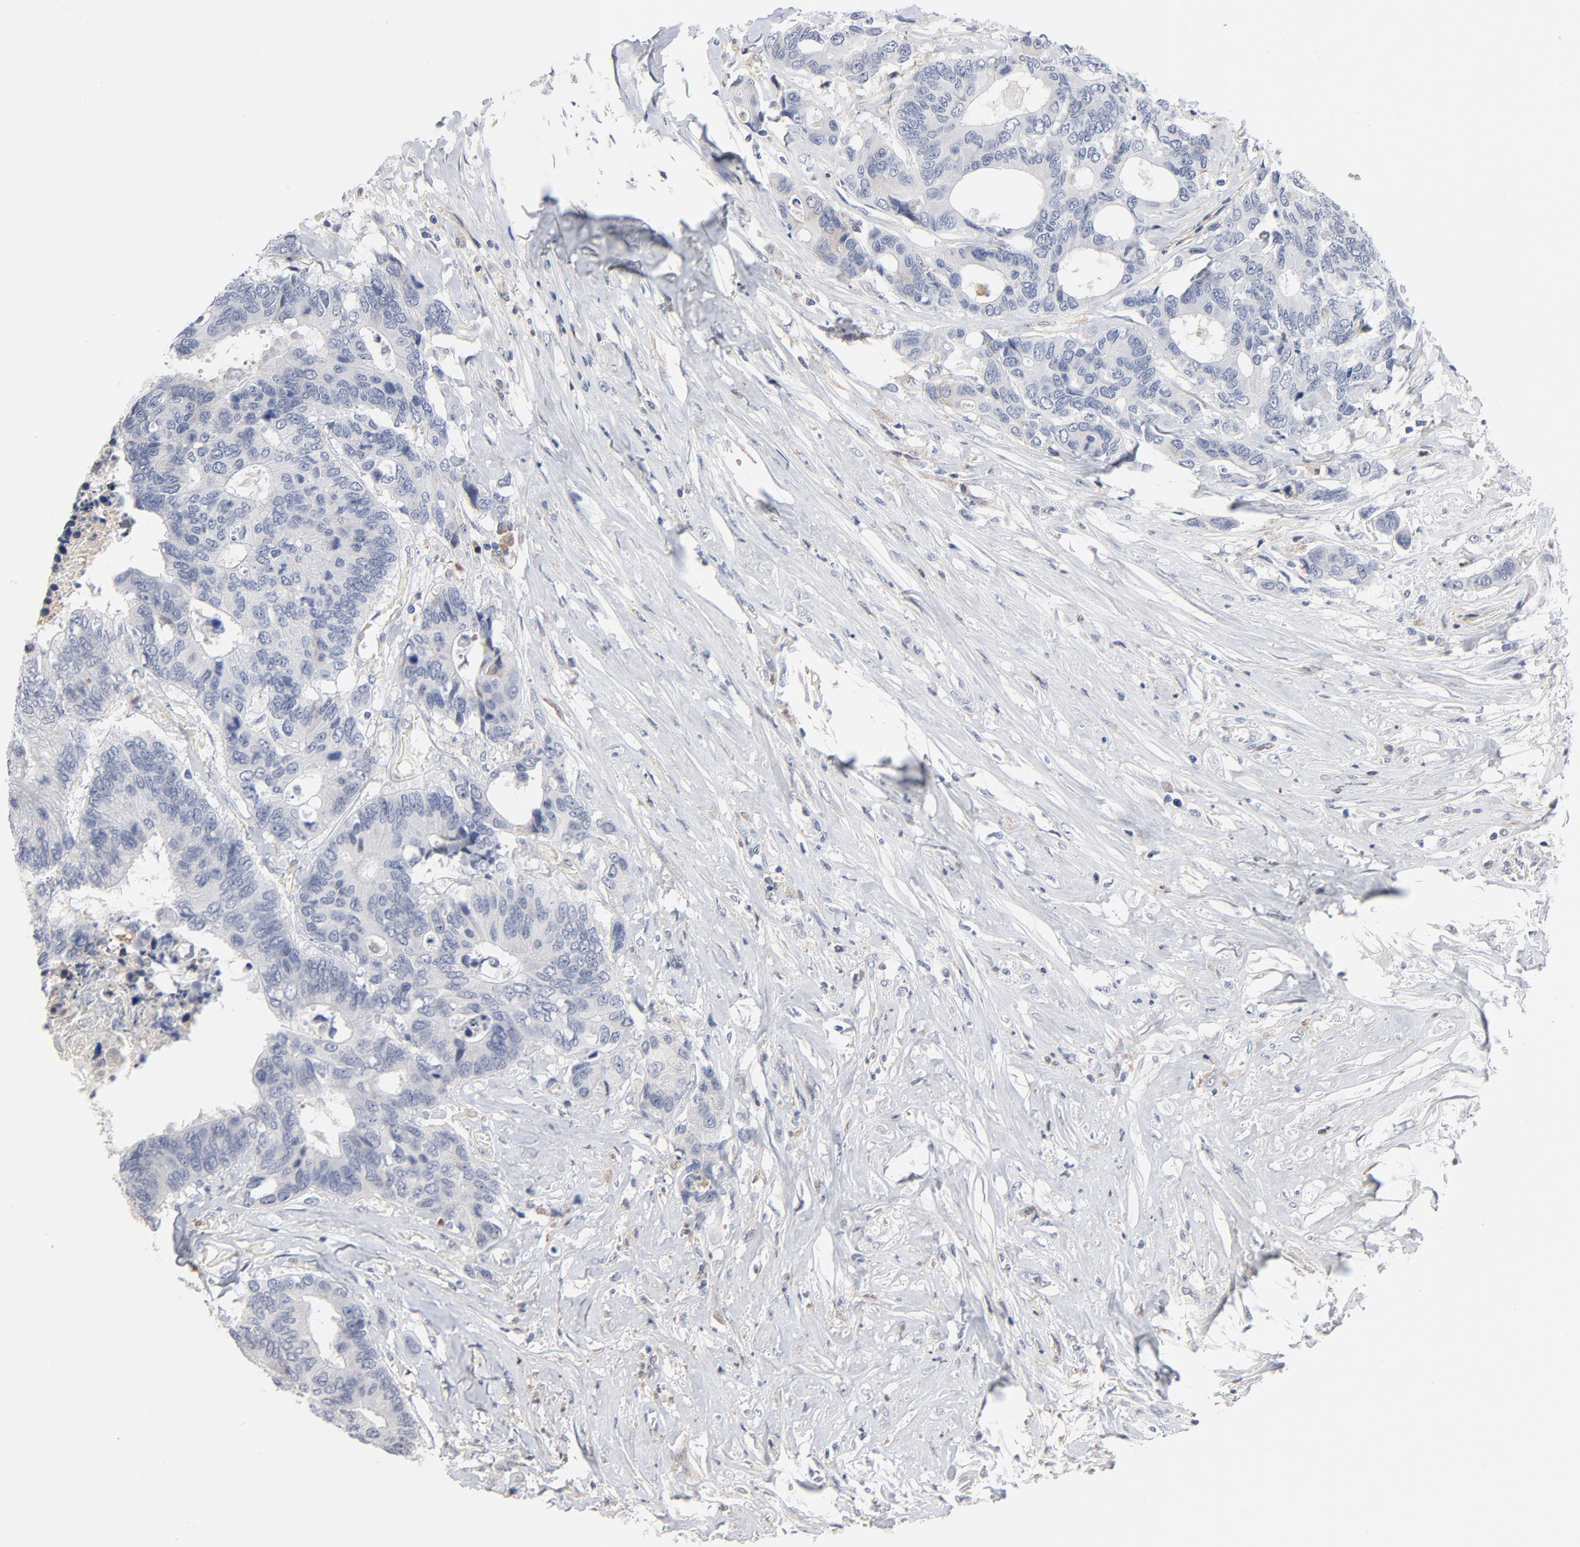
{"staining": {"intensity": "negative", "quantity": "none", "location": "none"}, "tissue": "colorectal cancer", "cell_type": "Tumor cells", "image_type": "cancer", "snomed": [{"axis": "morphology", "description": "Adenocarcinoma, NOS"}, {"axis": "topography", "description": "Rectum"}], "caption": "Human colorectal cancer stained for a protein using immunohistochemistry displays no expression in tumor cells.", "gene": "SERPINA4", "patient": {"sex": "male", "age": 55}}